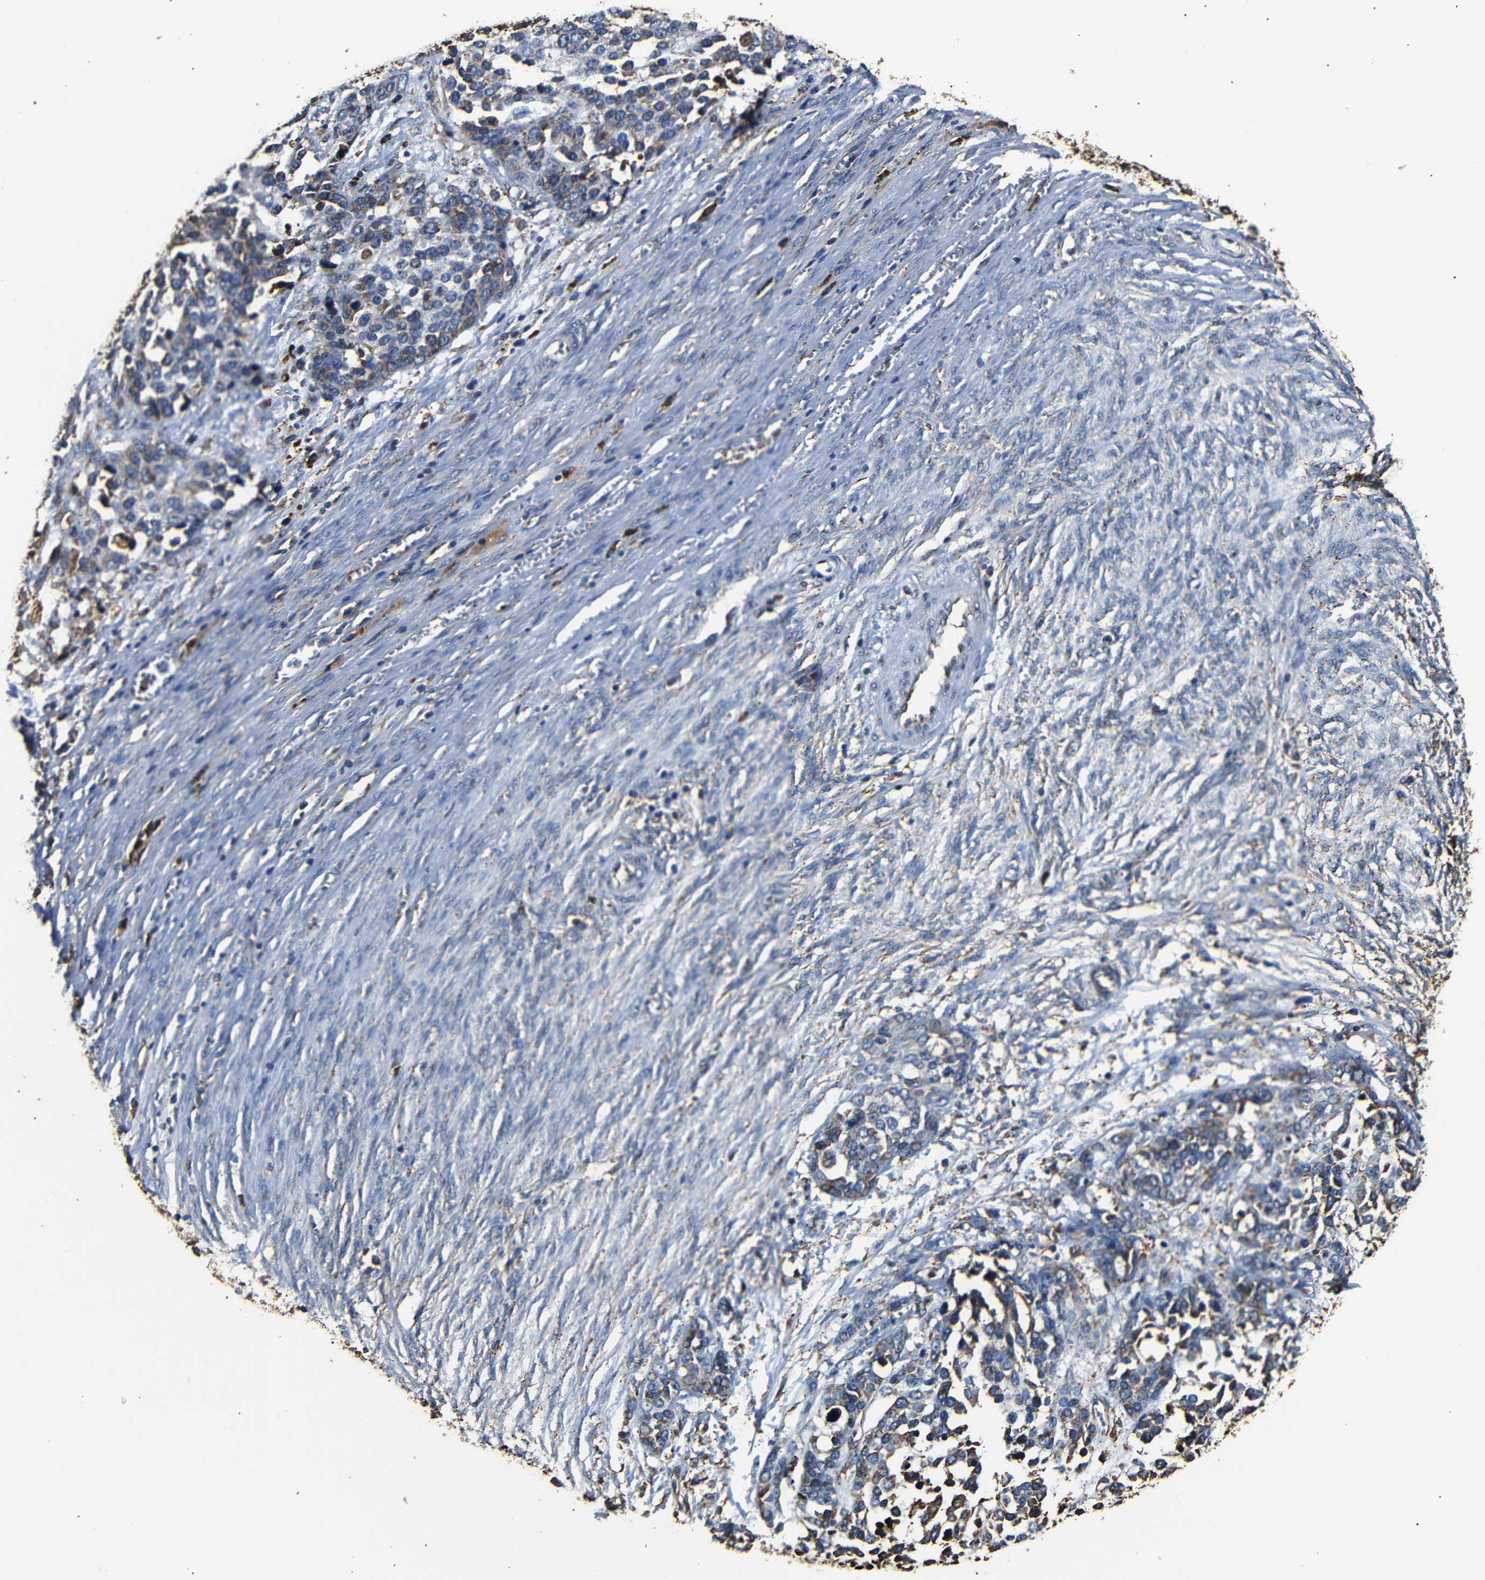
{"staining": {"intensity": "moderate", "quantity": "<25%", "location": "cytoplasmic/membranous"}, "tissue": "ovarian cancer", "cell_type": "Tumor cells", "image_type": "cancer", "snomed": [{"axis": "morphology", "description": "Cystadenocarcinoma, serous, NOS"}, {"axis": "topography", "description": "Ovary"}], "caption": "Serous cystadenocarcinoma (ovarian) stained with a protein marker demonstrates moderate staining in tumor cells.", "gene": "HHIP", "patient": {"sex": "female", "age": 44}}